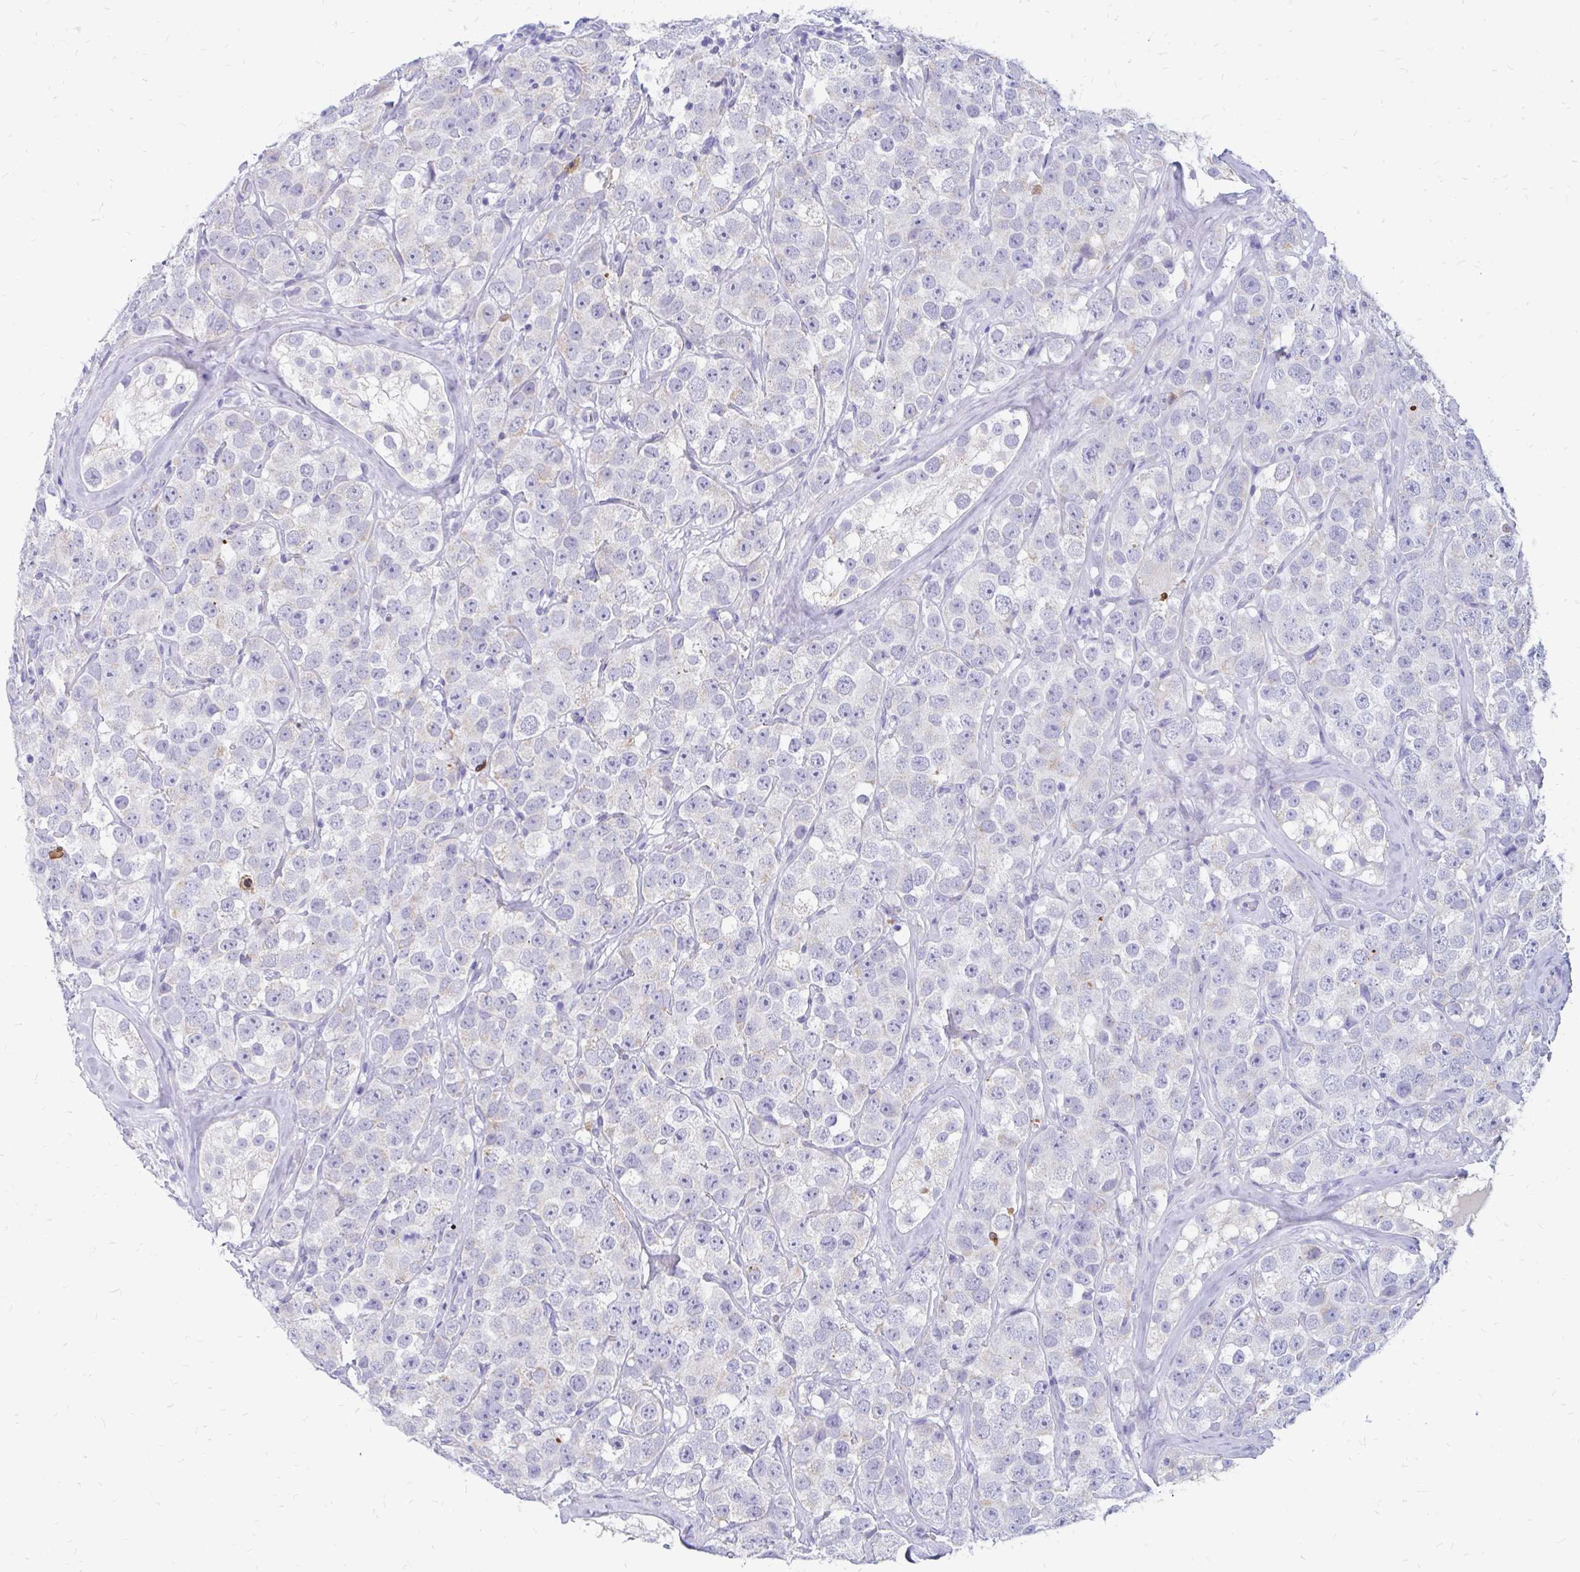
{"staining": {"intensity": "negative", "quantity": "none", "location": "none"}, "tissue": "testis cancer", "cell_type": "Tumor cells", "image_type": "cancer", "snomed": [{"axis": "morphology", "description": "Seminoma, NOS"}, {"axis": "topography", "description": "Testis"}], "caption": "Immunohistochemical staining of testis cancer (seminoma) demonstrates no significant expression in tumor cells.", "gene": "IGSF5", "patient": {"sex": "male", "age": 28}}